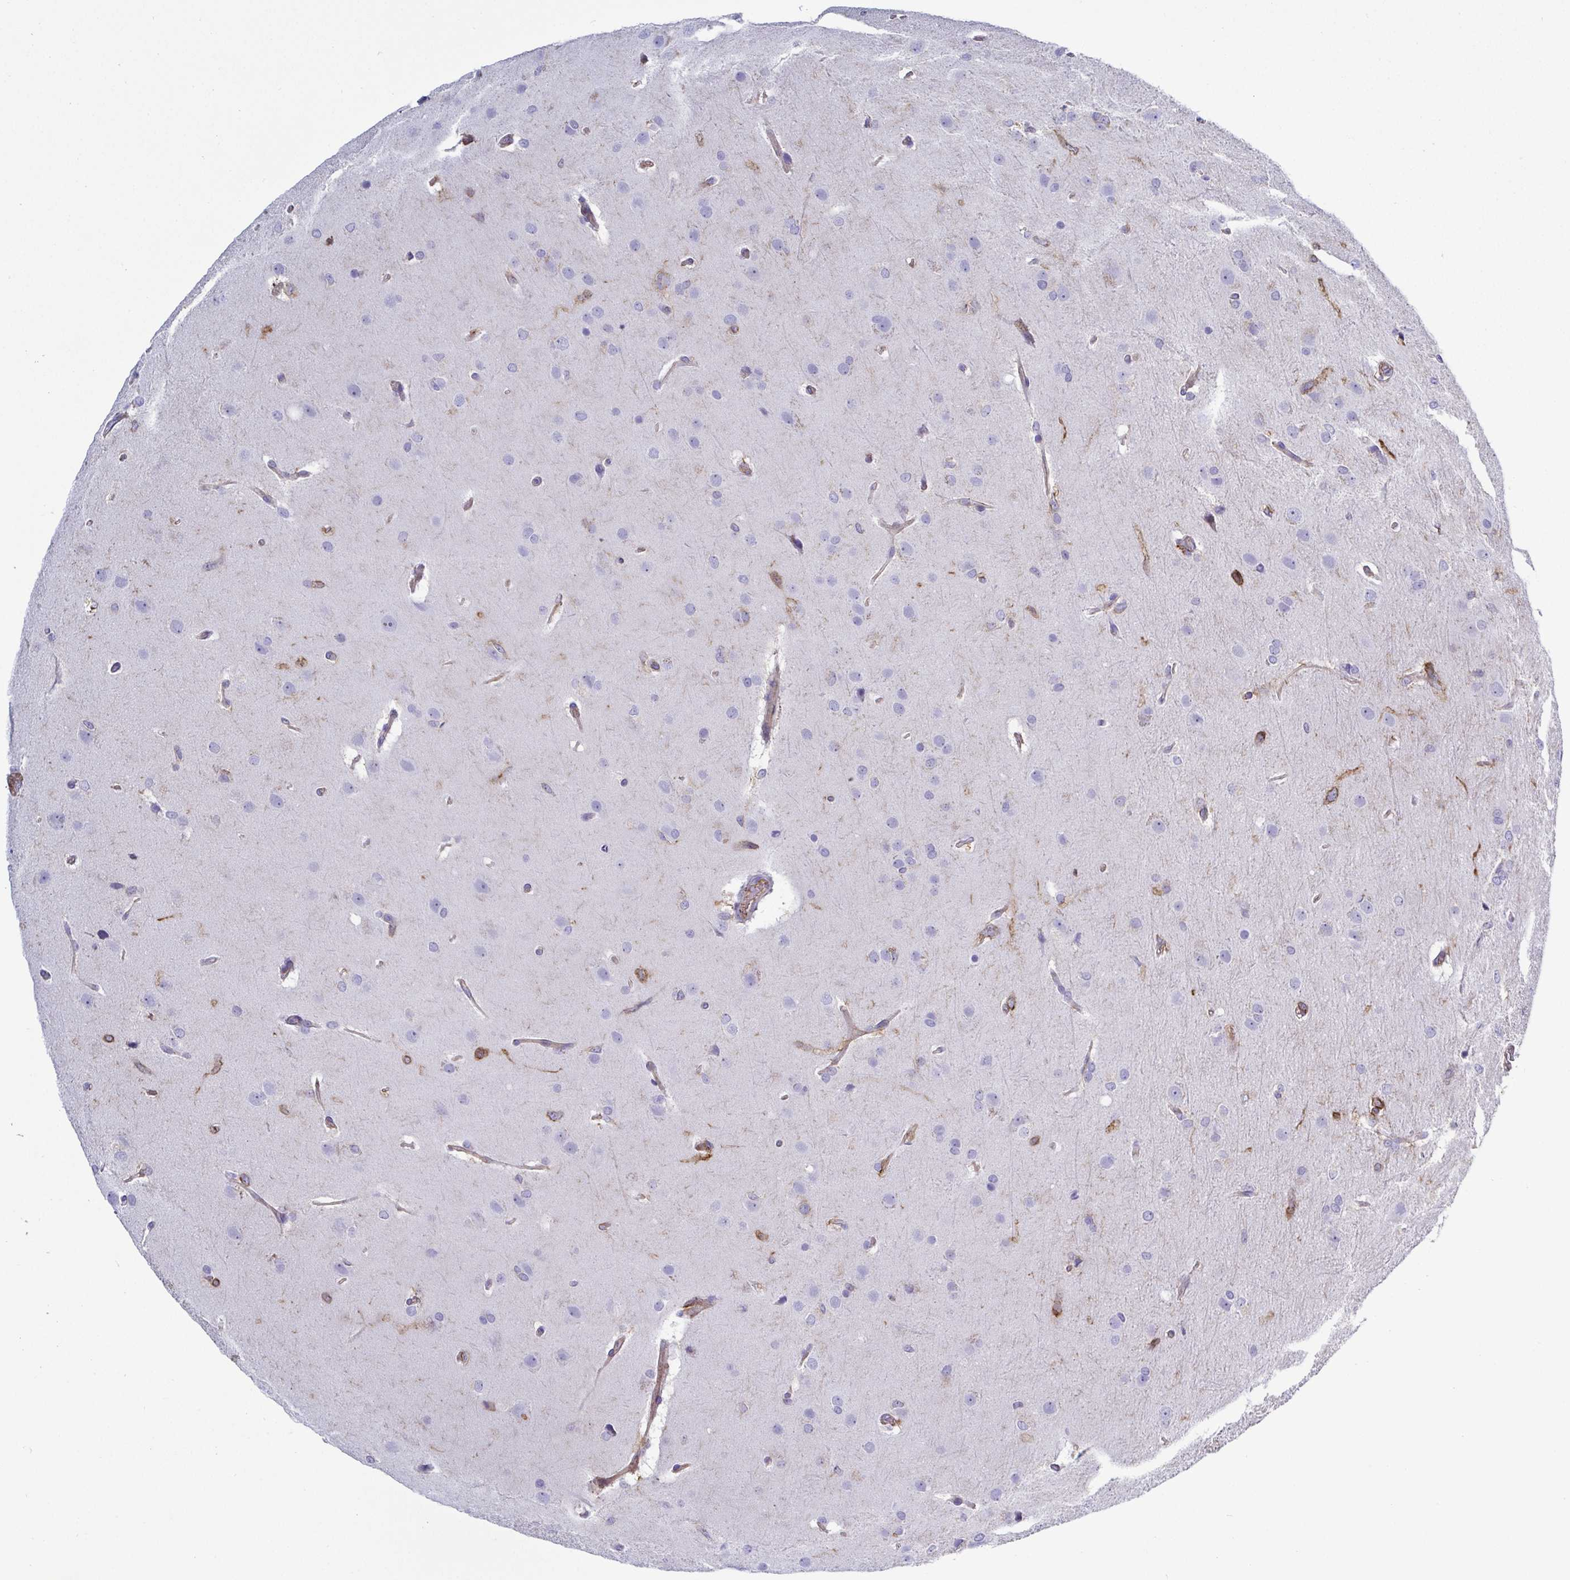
{"staining": {"intensity": "negative", "quantity": "none", "location": "none"}, "tissue": "glioma", "cell_type": "Tumor cells", "image_type": "cancer", "snomed": [{"axis": "morphology", "description": "Glioma, malignant, High grade"}, {"axis": "topography", "description": "Brain"}], "caption": "Protein analysis of malignant high-grade glioma demonstrates no significant staining in tumor cells.", "gene": "LIMA1", "patient": {"sex": "male", "age": 53}}